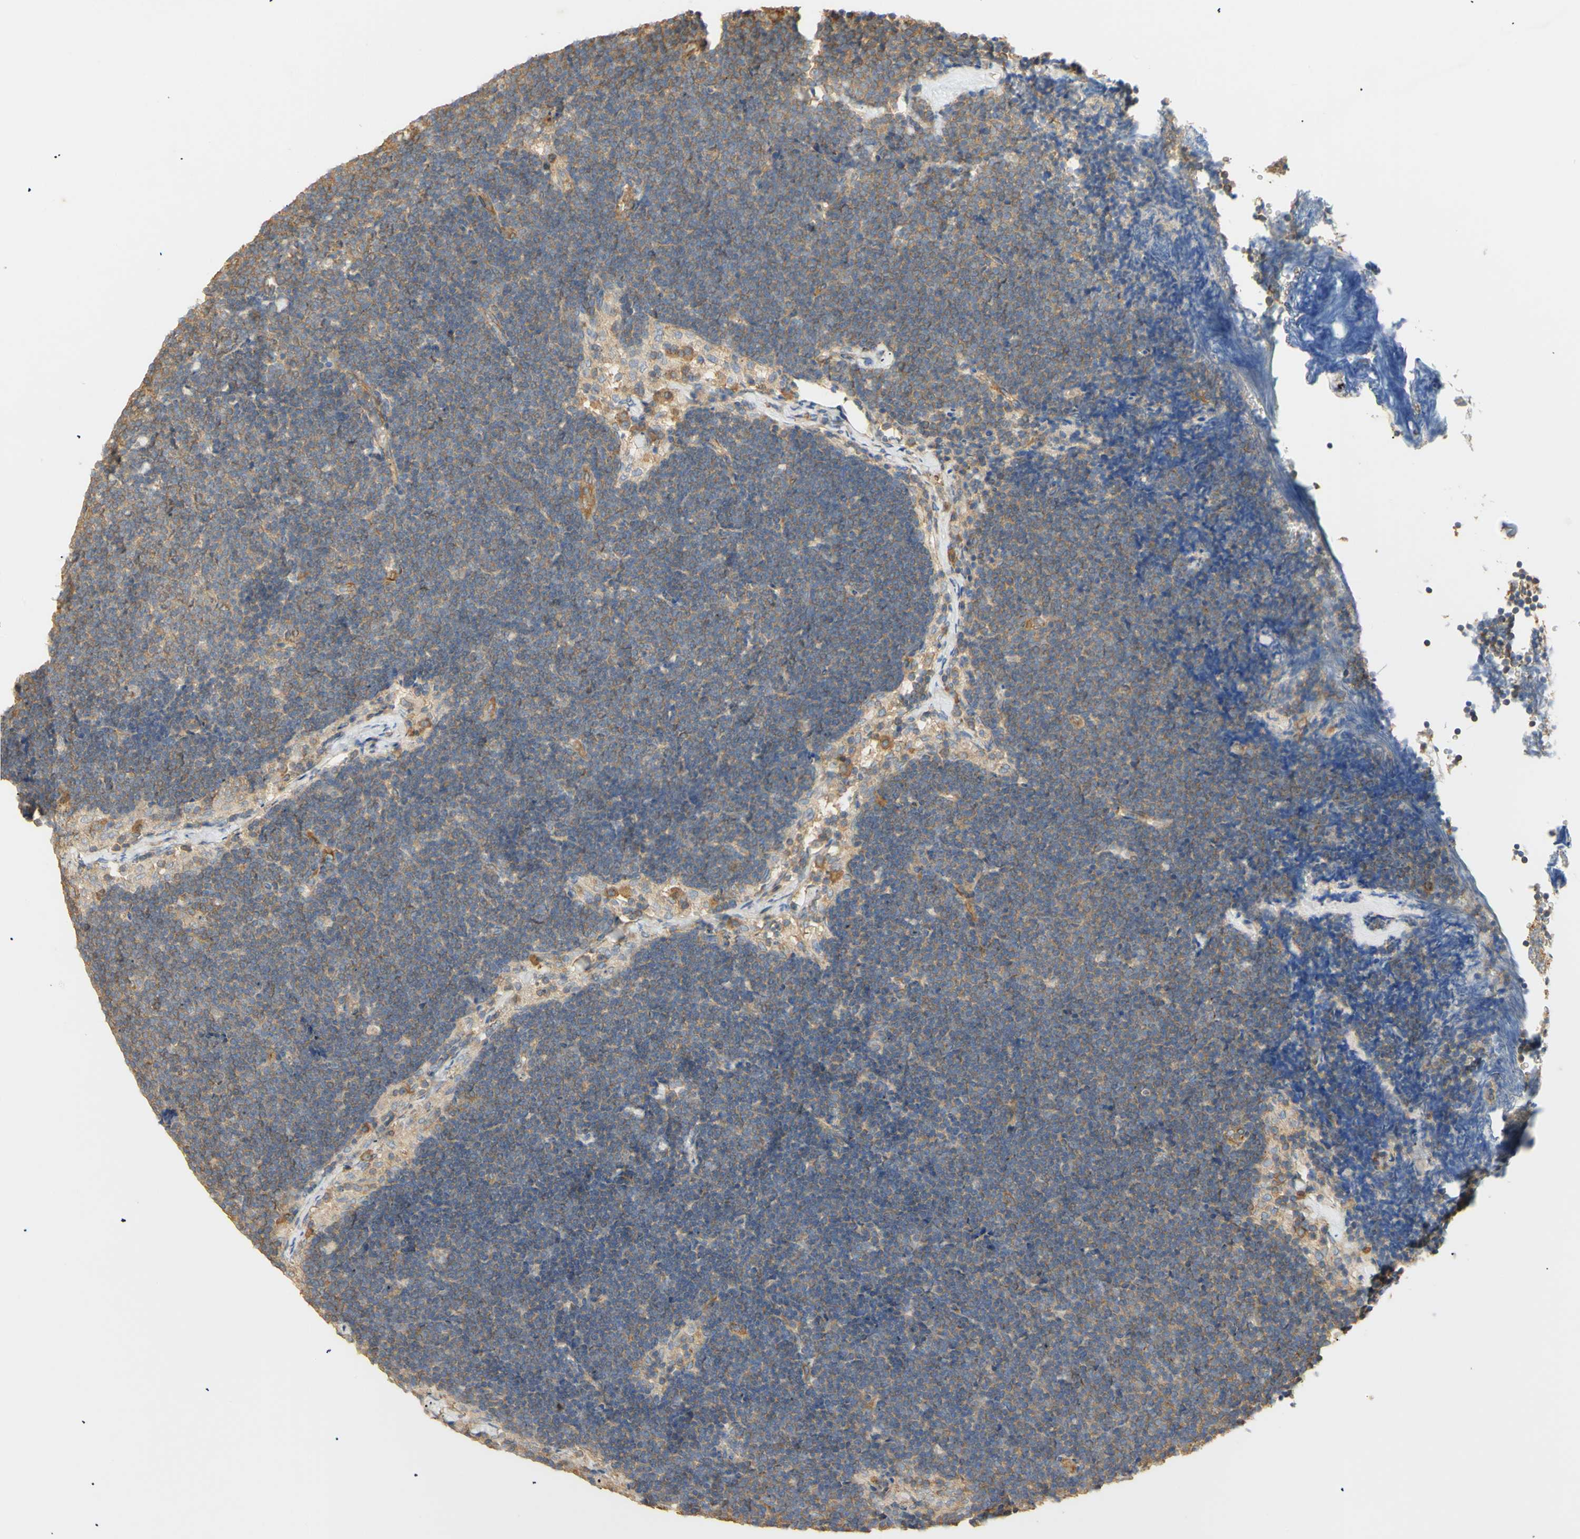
{"staining": {"intensity": "weak", "quantity": ">75%", "location": "cytoplasmic/membranous"}, "tissue": "lymph node", "cell_type": "Germinal center cells", "image_type": "normal", "snomed": [{"axis": "morphology", "description": "Normal tissue, NOS"}, {"axis": "topography", "description": "Lymph node"}], "caption": "High-magnification brightfield microscopy of benign lymph node stained with DAB (3,3'-diaminobenzidine) (brown) and counterstained with hematoxylin (blue). germinal center cells exhibit weak cytoplasmic/membranous staining is seen in approximately>75% of cells. (IHC, brightfield microscopy, high magnification).", "gene": "KCNE4", "patient": {"sex": "male", "age": 63}}